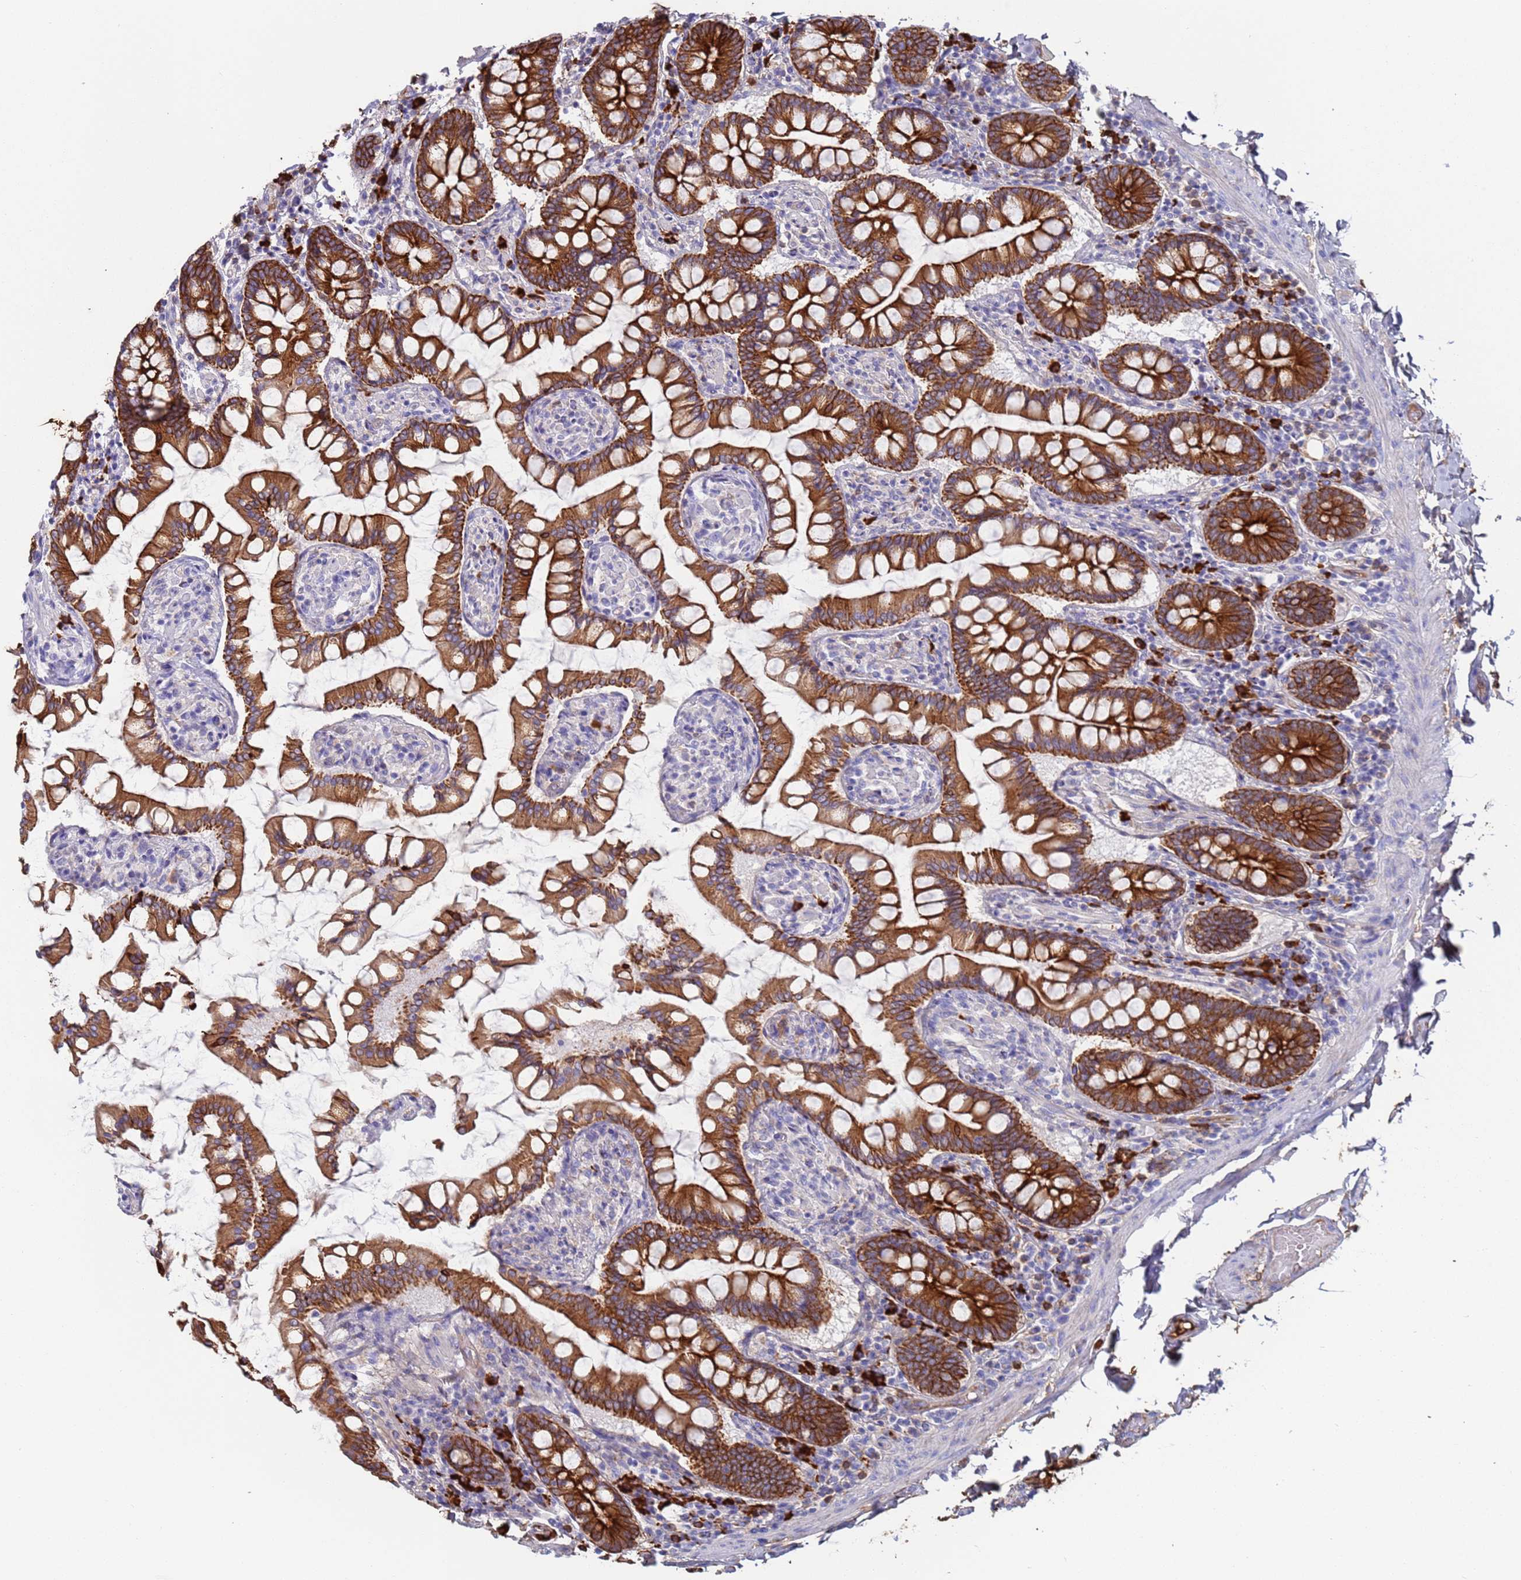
{"staining": {"intensity": "strong", "quantity": ">75%", "location": "cytoplasmic/membranous"}, "tissue": "small intestine", "cell_type": "Glandular cells", "image_type": "normal", "snomed": [{"axis": "morphology", "description": "Normal tissue, NOS"}, {"axis": "topography", "description": "Small intestine"}], "caption": "Small intestine stained with immunohistochemistry (IHC) demonstrates strong cytoplasmic/membranous positivity in approximately >75% of glandular cells. (IHC, brightfield microscopy, high magnification).", "gene": "CYSLTR2", "patient": {"sex": "male", "age": 41}}